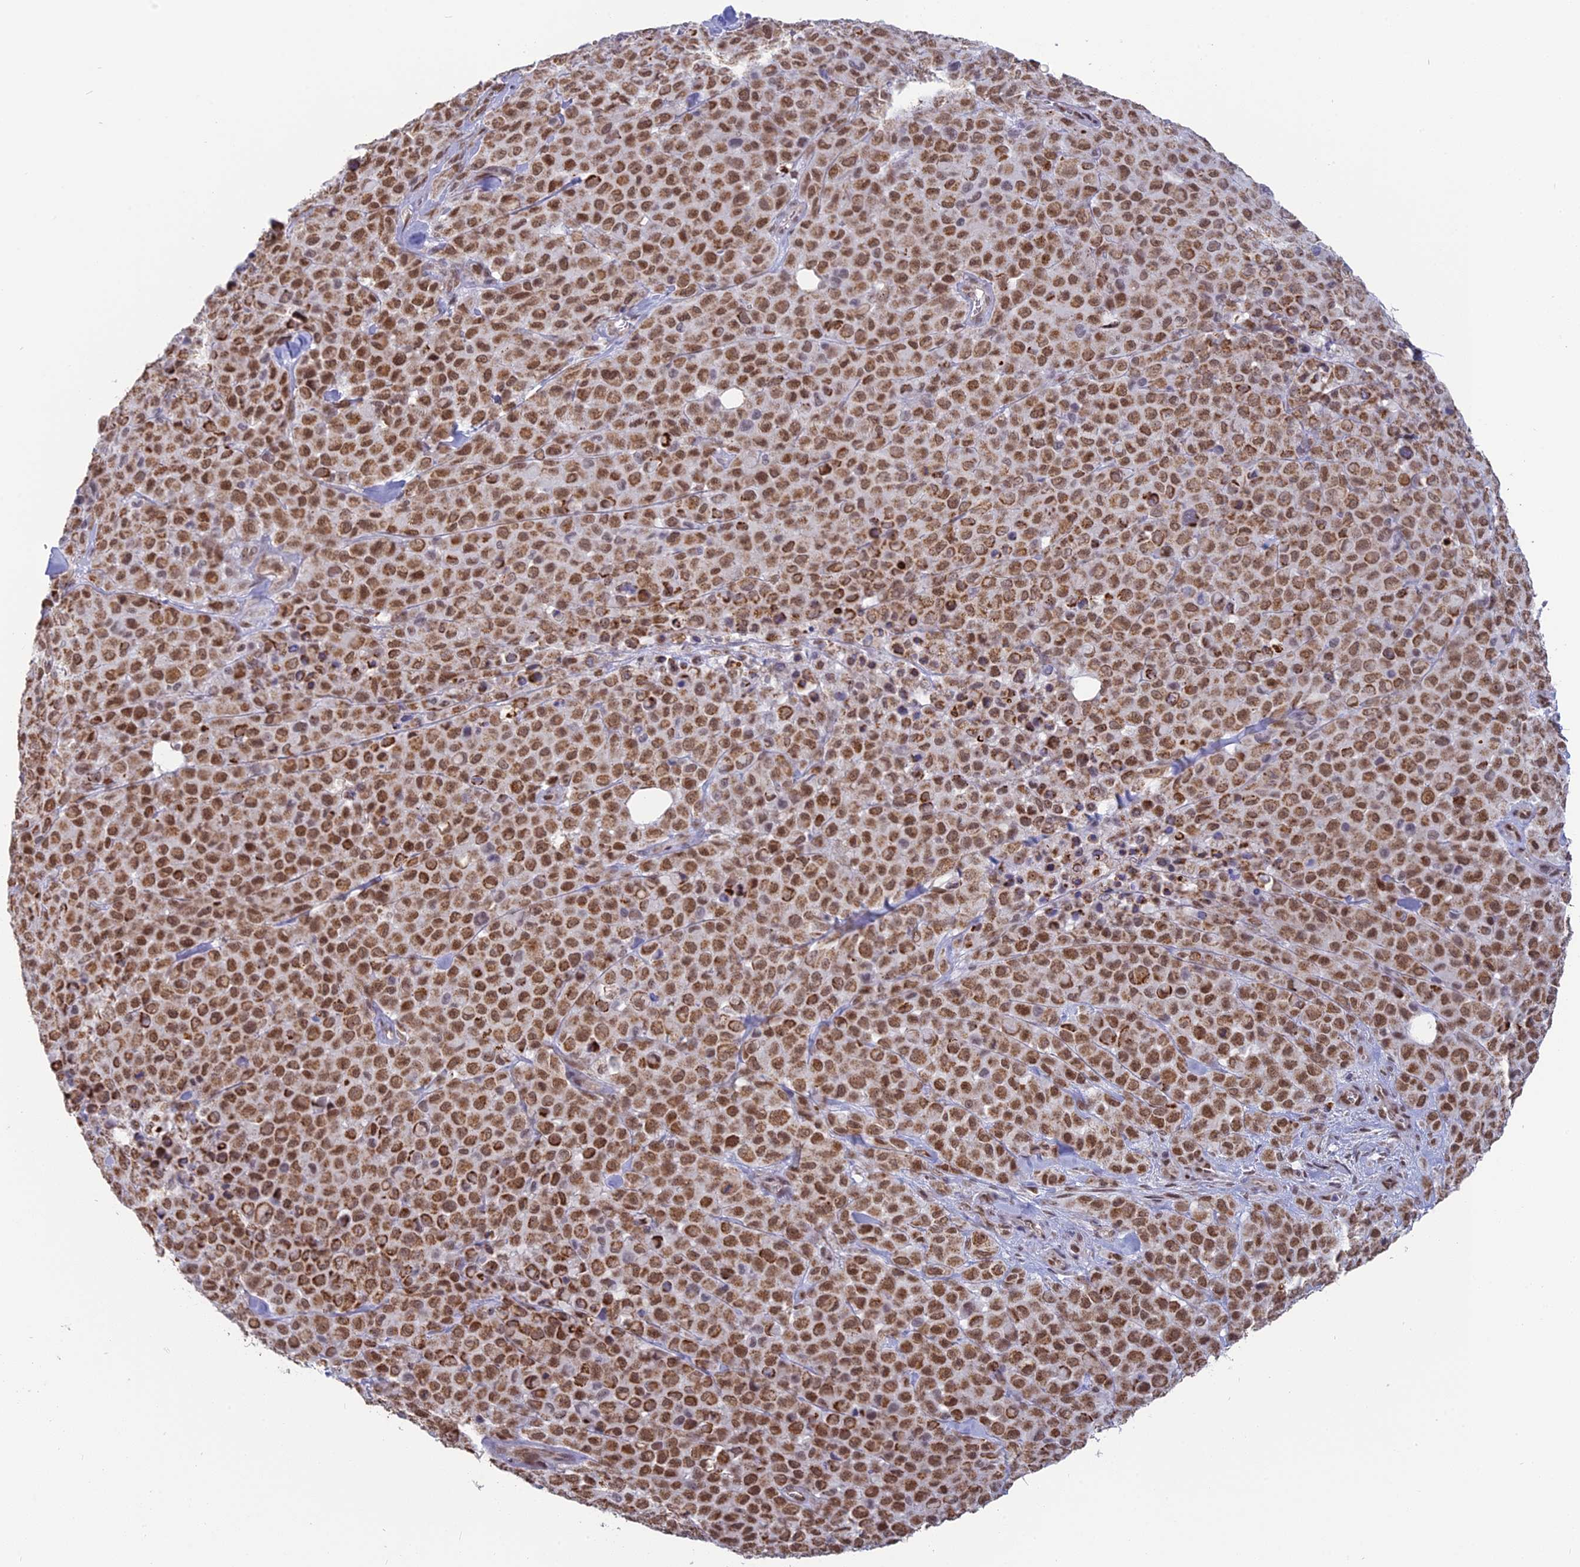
{"staining": {"intensity": "moderate", "quantity": ">75%", "location": "nuclear"}, "tissue": "melanoma", "cell_type": "Tumor cells", "image_type": "cancer", "snomed": [{"axis": "morphology", "description": "Malignant melanoma, Metastatic site"}, {"axis": "topography", "description": "Skin"}], "caption": "Tumor cells exhibit moderate nuclear expression in approximately >75% of cells in melanoma.", "gene": "ARHGAP40", "patient": {"sex": "female", "age": 81}}